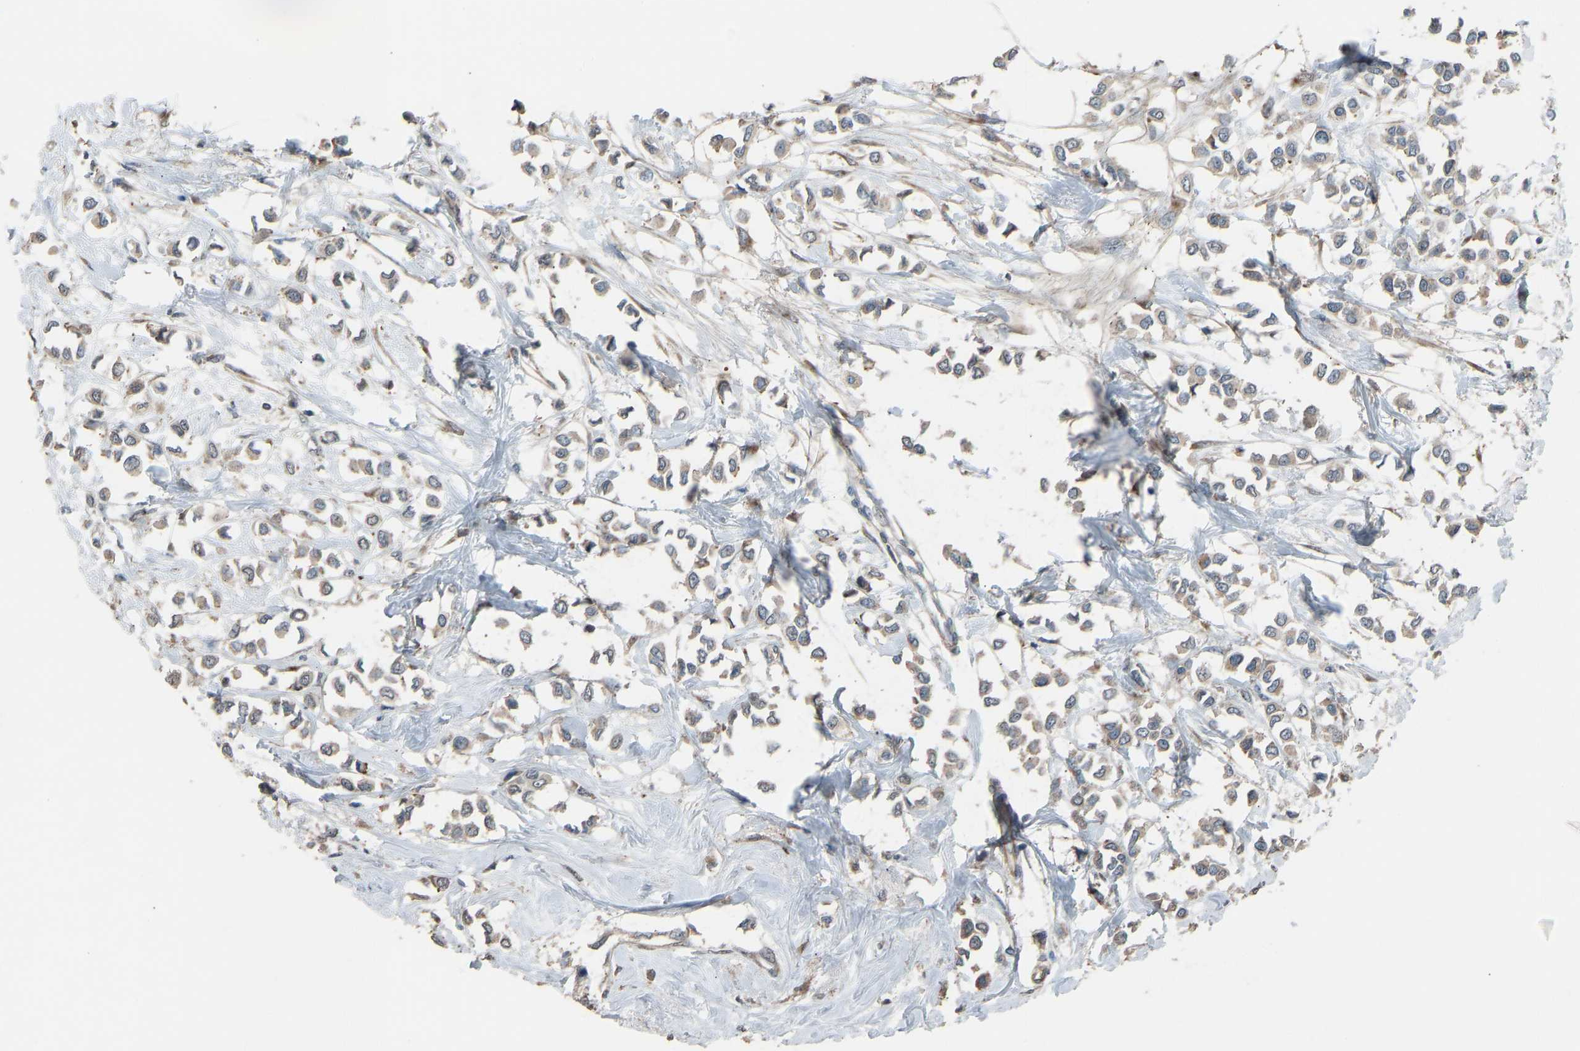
{"staining": {"intensity": "weak", "quantity": ">75%", "location": "cytoplasmic/membranous"}, "tissue": "breast cancer", "cell_type": "Tumor cells", "image_type": "cancer", "snomed": [{"axis": "morphology", "description": "Lobular carcinoma"}, {"axis": "topography", "description": "Breast"}], "caption": "Immunohistochemical staining of breast lobular carcinoma exhibits low levels of weak cytoplasmic/membranous protein expression in approximately >75% of tumor cells. The protein is stained brown, and the nuclei are stained in blue (DAB (3,3'-diaminobenzidine) IHC with brightfield microscopy, high magnification).", "gene": "SLC43A1", "patient": {"sex": "female", "age": 51}}